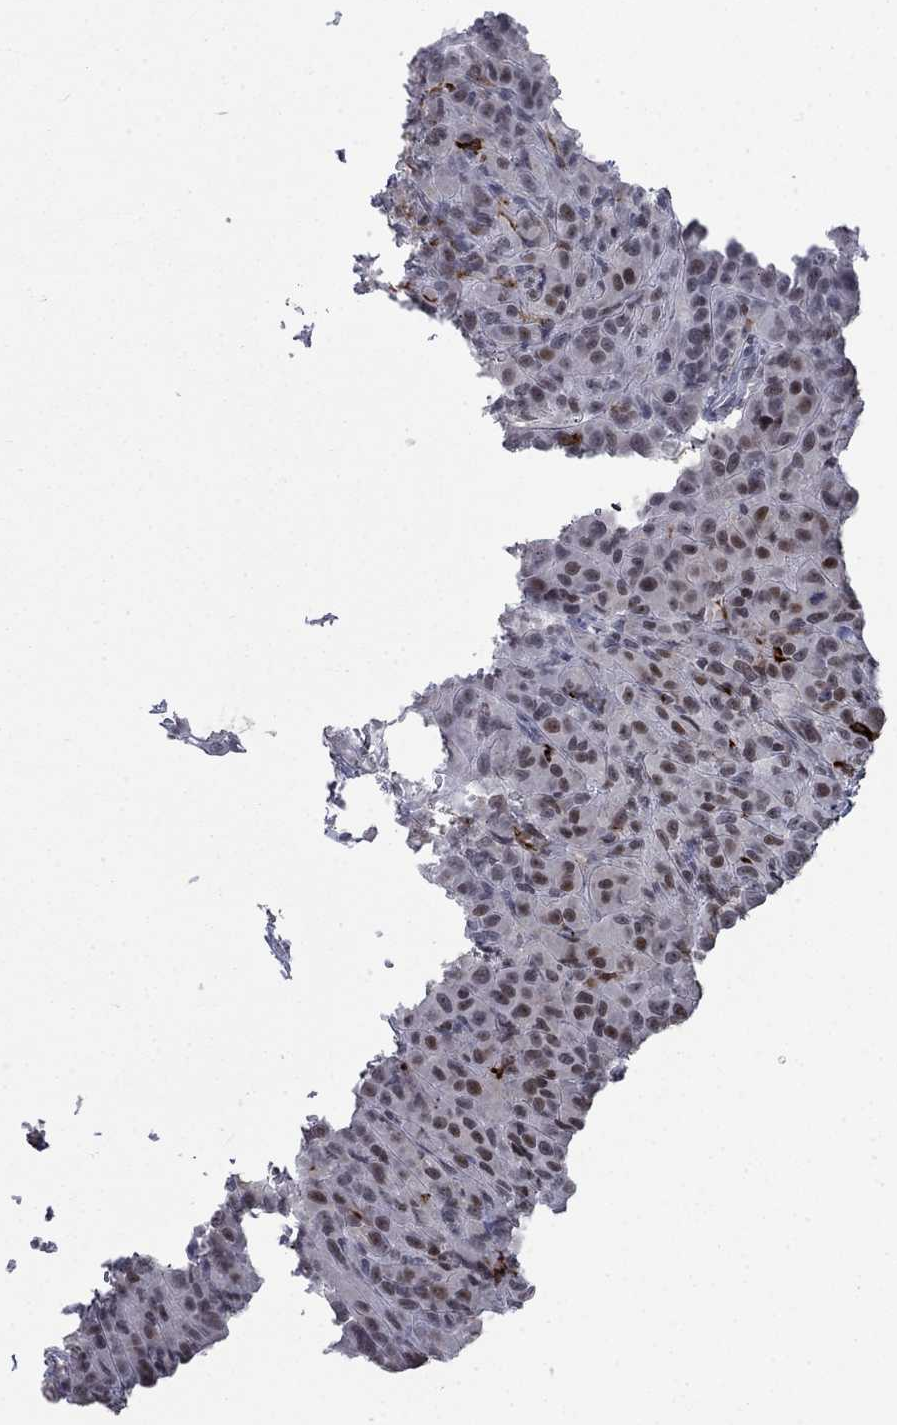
{"staining": {"intensity": "weak", "quantity": "25%-75%", "location": "nuclear"}, "tissue": "melanoma", "cell_type": "Tumor cells", "image_type": "cancer", "snomed": [{"axis": "morphology", "description": "Malignant melanoma, NOS"}, {"axis": "topography", "description": "Skin"}], "caption": "The immunohistochemical stain shows weak nuclear positivity in tumor cells of melanoma tissue.", "gene": "HCFC1", "patient": {"sex": "female", "age": 87}}